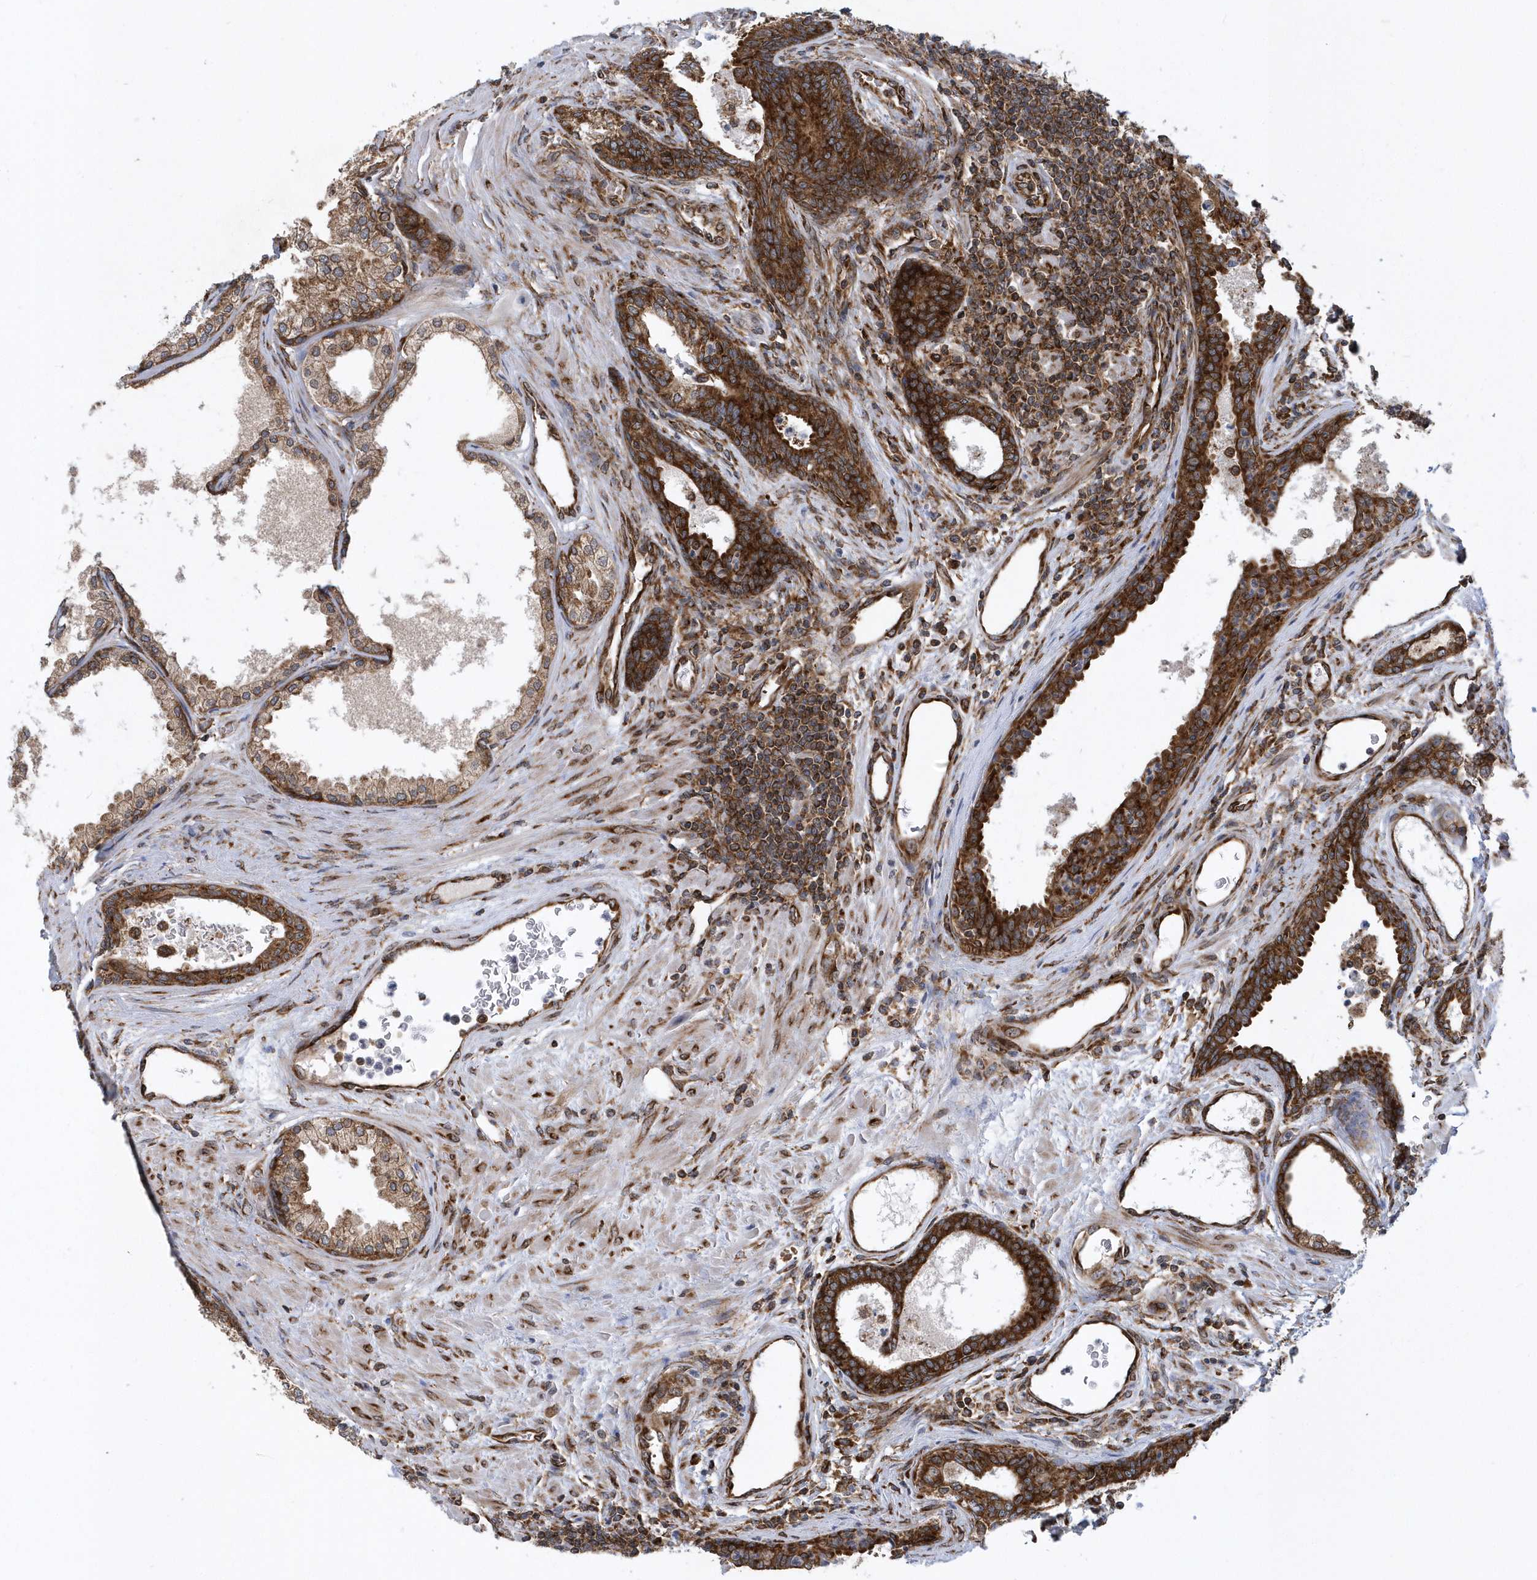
{"staining": {"intensity": "strong", "quantity": ">75%", "location": "cytoplasmic/membranous"}, "tissue": "prostate", "cell_type": "Glandular cells", "image_type": "normal", "snomed": [{"axis": "morphology", "description": "Normal tissue, NOS"}, {"axis": "topography", "description": "Prostate"}], "caption": "IHC of normal human prostate displays high levels of strong cytoplasmic/membranous positivity in approximately >75% of glandular cells. (IHC, brightfield microscopy, high magnification).", "gene": "PHF1", "patient": {"sex": "male", "age": 76}}